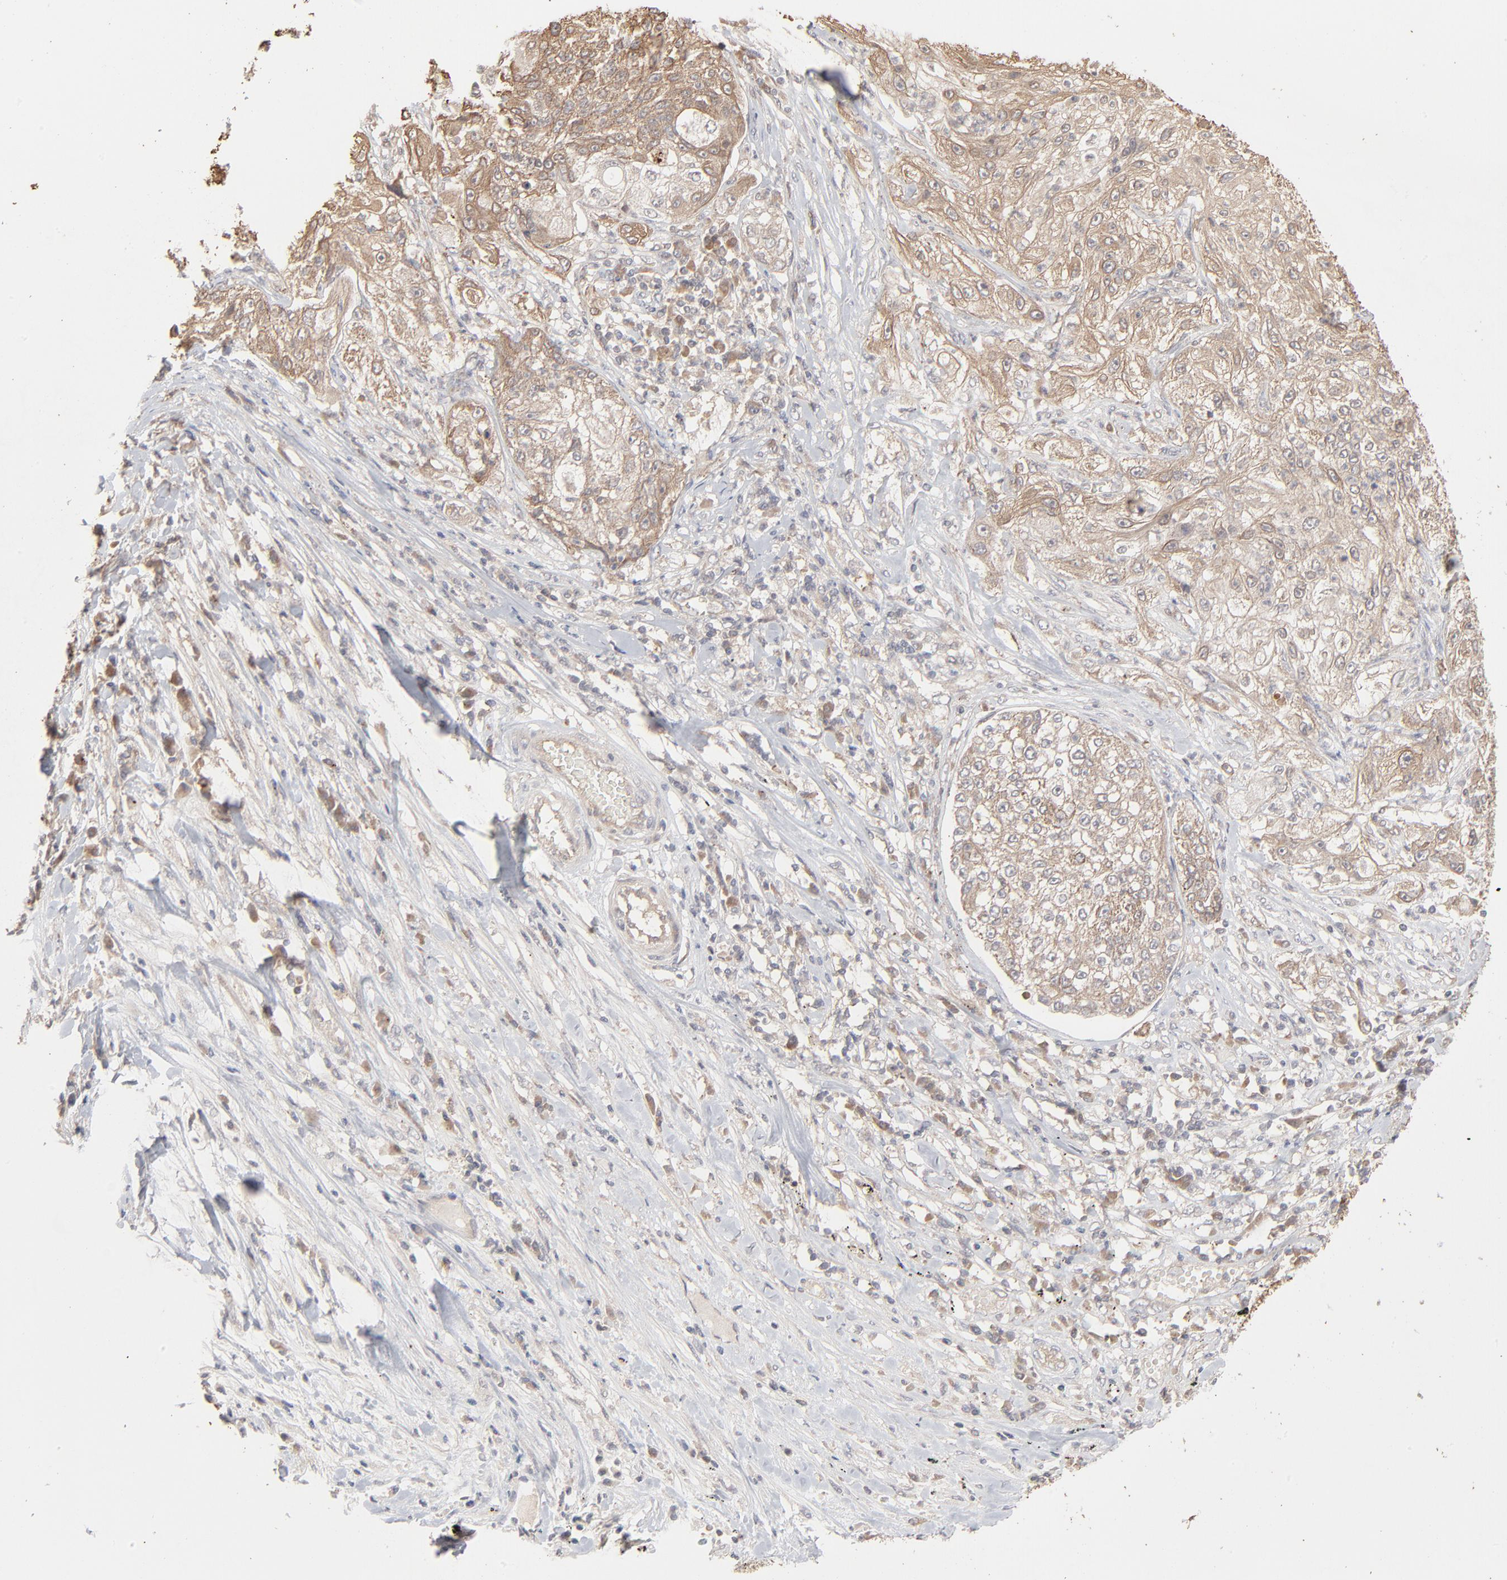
{"staining": {"intensity": "weak", "quantity": ">75%", "location": "cytoplasmic/membranous"}, "tissue": "lung cancer", "cell_type": "Tumor cells", "image_type": "cancer", "snomed": [{"axis": "morphology", "description": "Inflammation, NOS"}, {"axis": "morphology", "description": "Squamous cell carcinoma, NOS"}, {"axis": "topography", "description": "Lymph node"}, {"axis": "topography", "description": "Soft tissue"}, {"axis": "topography", "description": "Lung"}], "caption": "Human lung squamous cell carcinoma stained with a protein marker shows weak staining in tumor cells.", "gene": "SCFD1", "patient": {"sex": "male", "age": 66}}